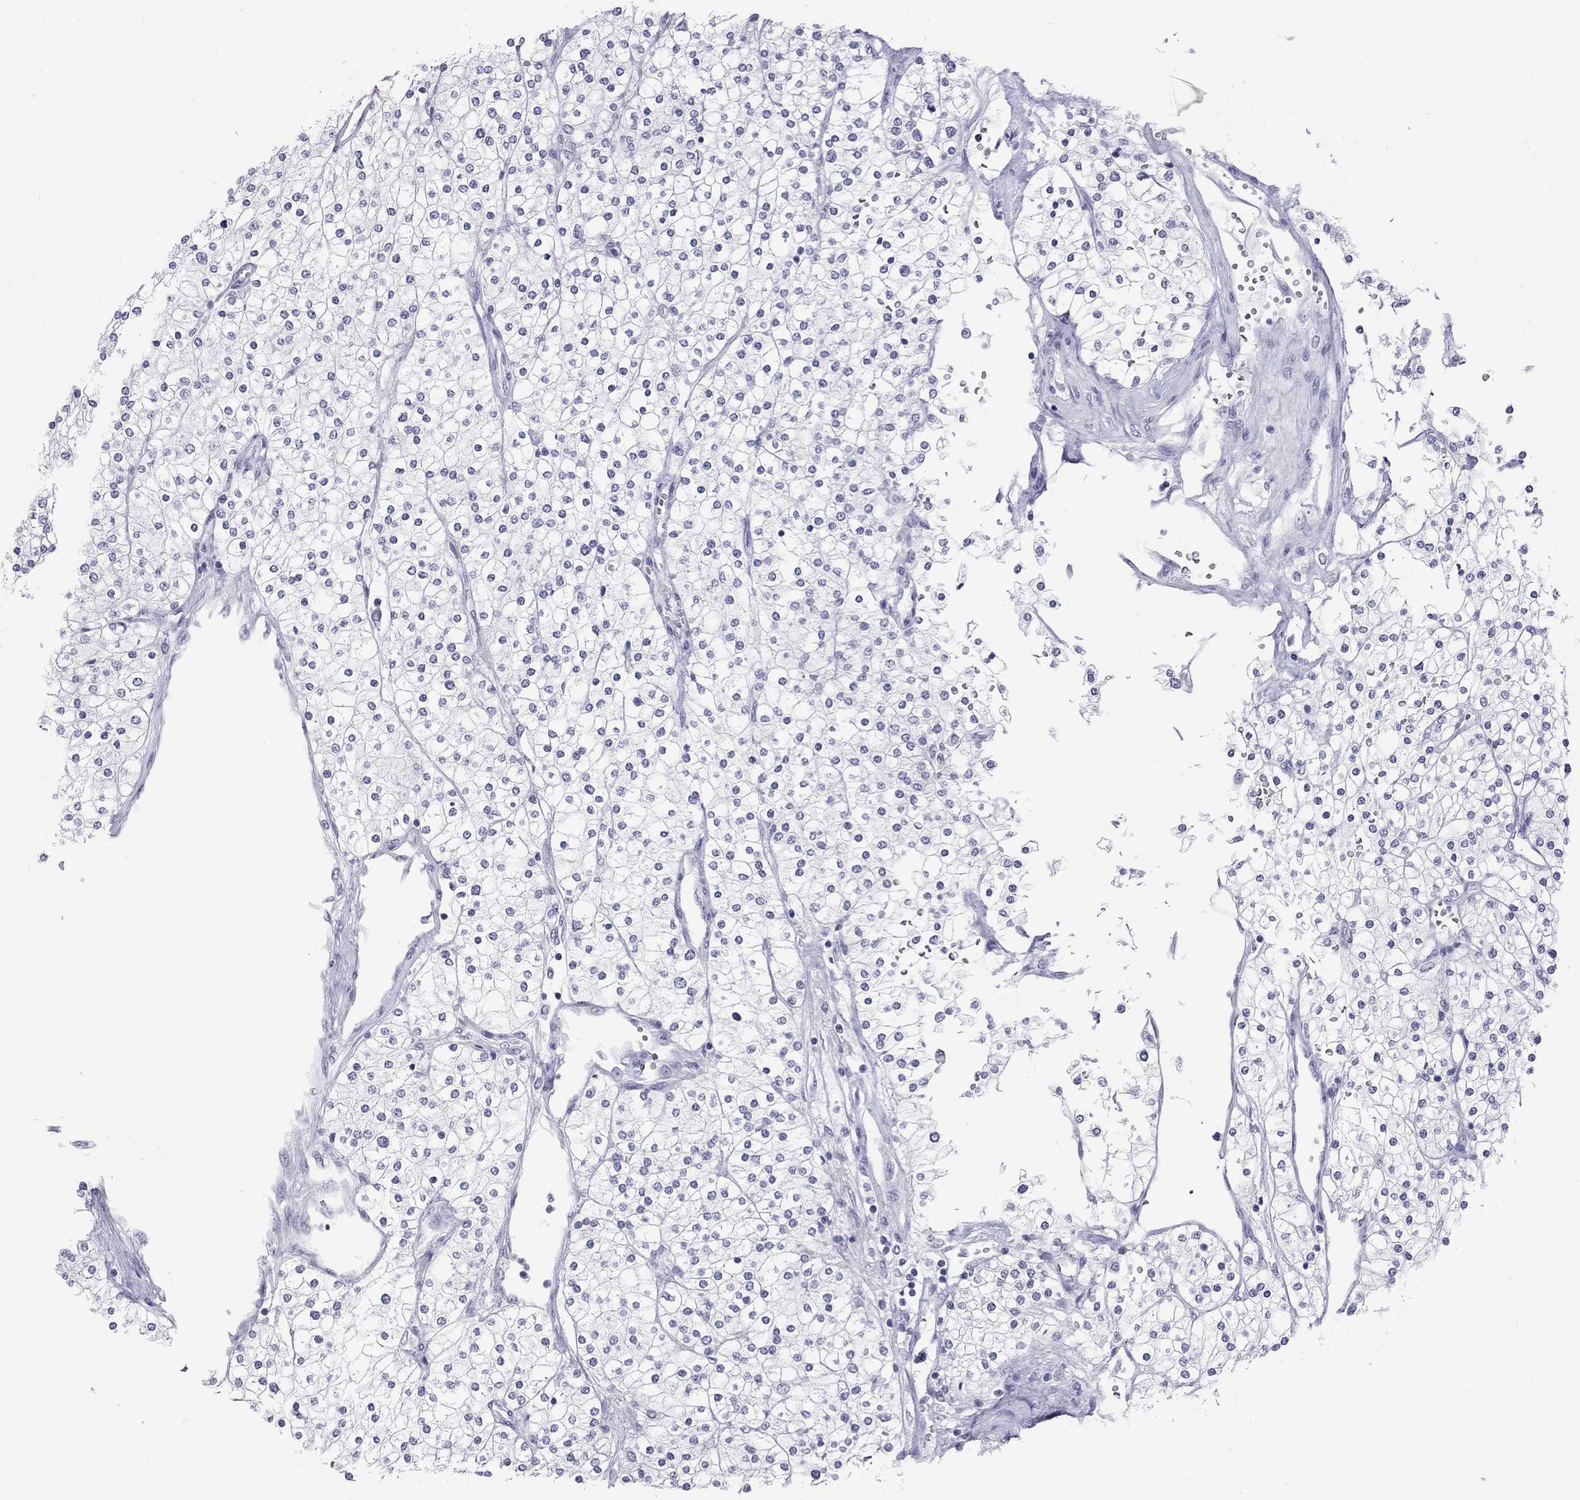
{"staining": {"intensity": "negative", "quantity": "none", "location": "none"}, "tissue": "renal cancer", "cell_type": "Tumor cells", "image_type": "cancer", "snomed": [{"axis": "morphology", "description": "Adenocarcinoma, NOS"}, {"axis": "topography", "description": "Kidney"}], "caption": "Tumor cells are negative for brown protein staining in renal adenocarcinoma.", "gene": "JHY", "patient": {"sex": "male", "age": 80}}